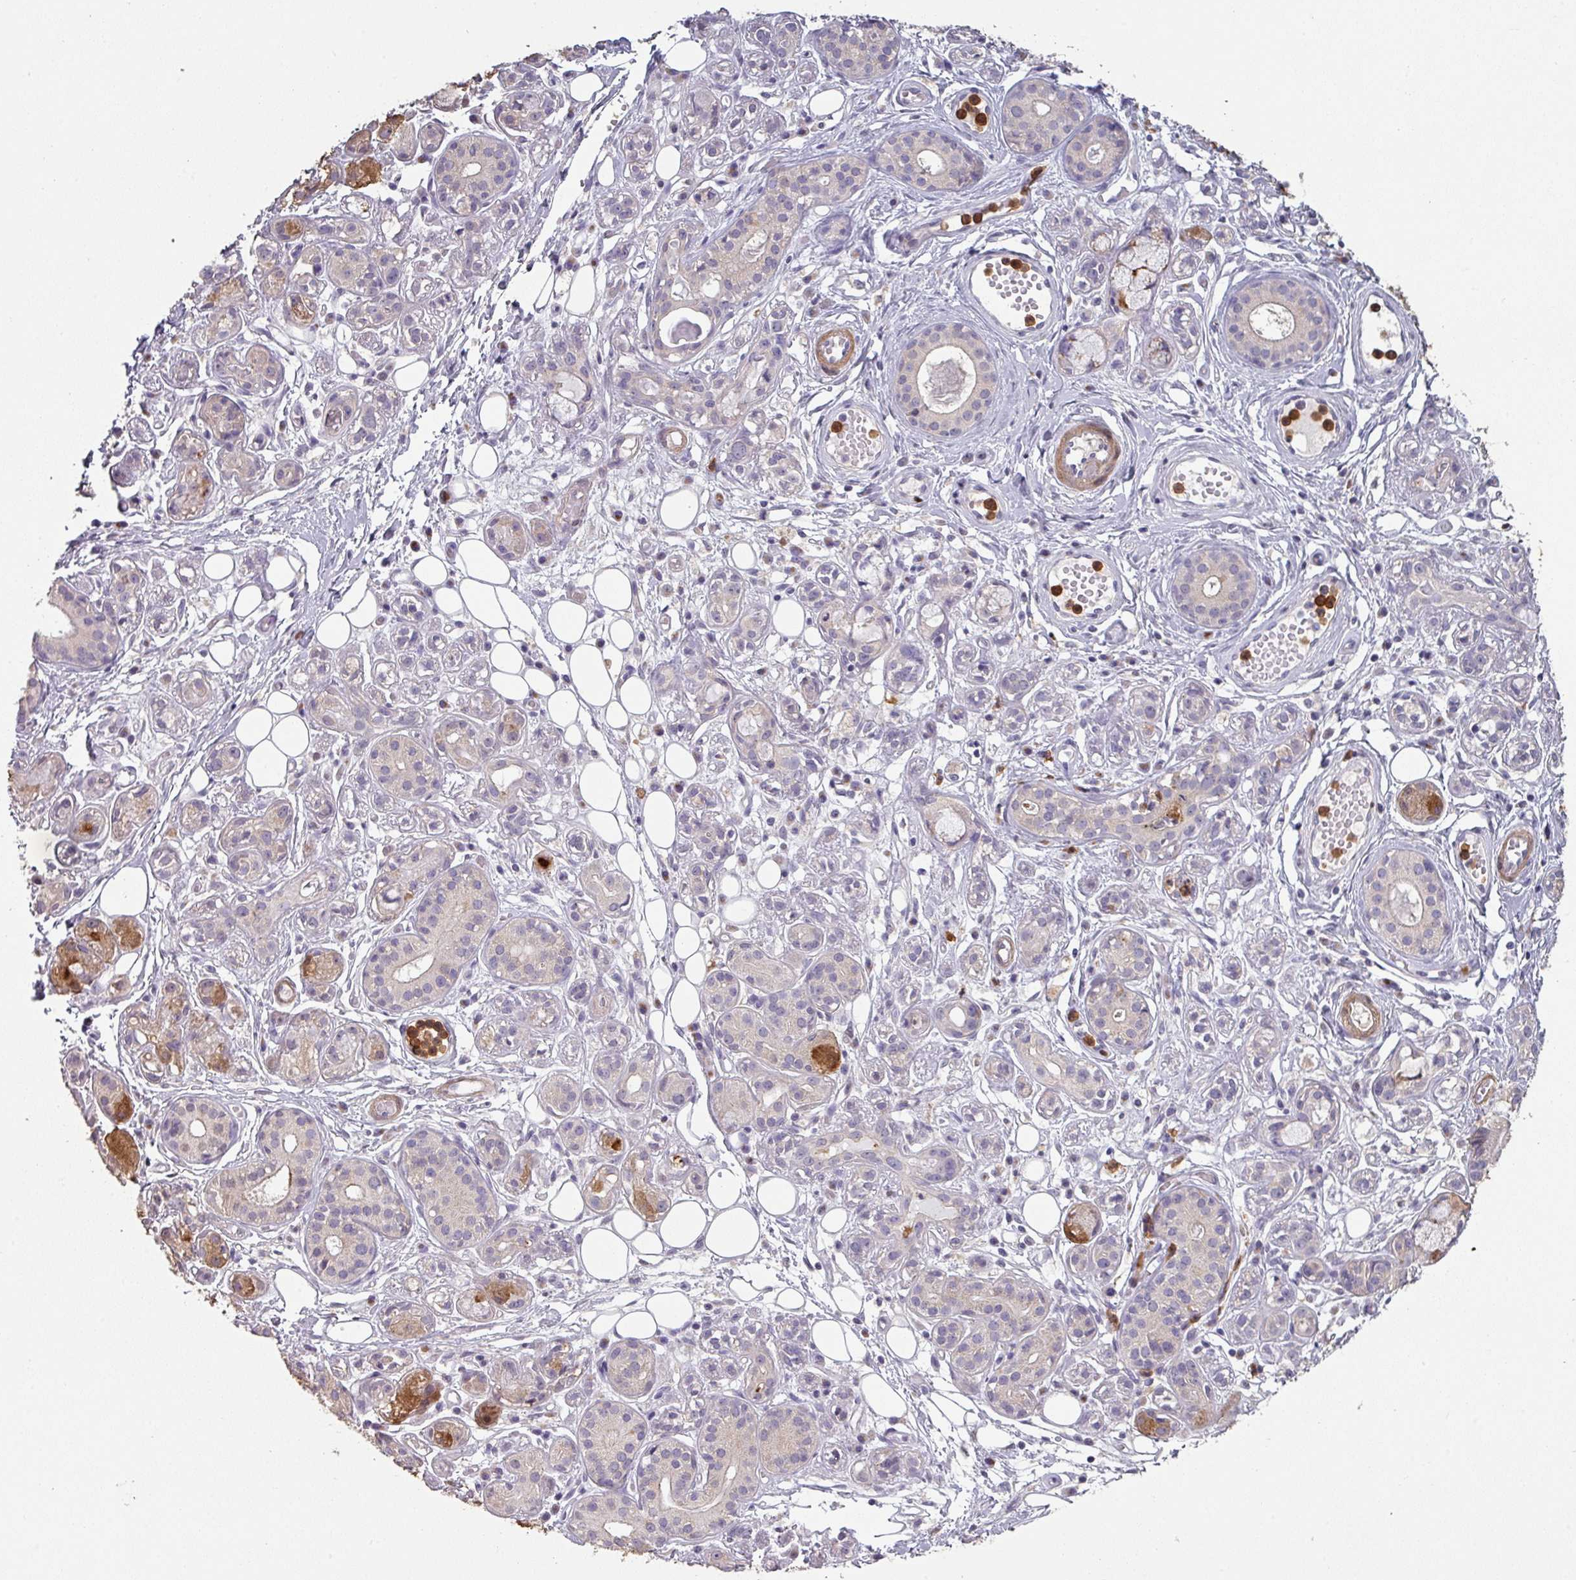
{"staining": {"intensity": "moderate", "quantity": "<25%", "location": "cytoplasmic/membranous"}, "tissue": "salivary gland", "cell_type": "Glandular cells", "image_type": "normal", "snomed": [{"axis": "morphology", "description": "Normal tissue, NOS"}, {"axis": "topography", "description": "Salivary gland"}], "caption": "Moderate cytoplasmic/membranous expression is present in approximately <25% of glandular cells in unremarkable salivary gland.", "gene": "MAGEC3", "patient": {"sex": "male", "age": 54}}